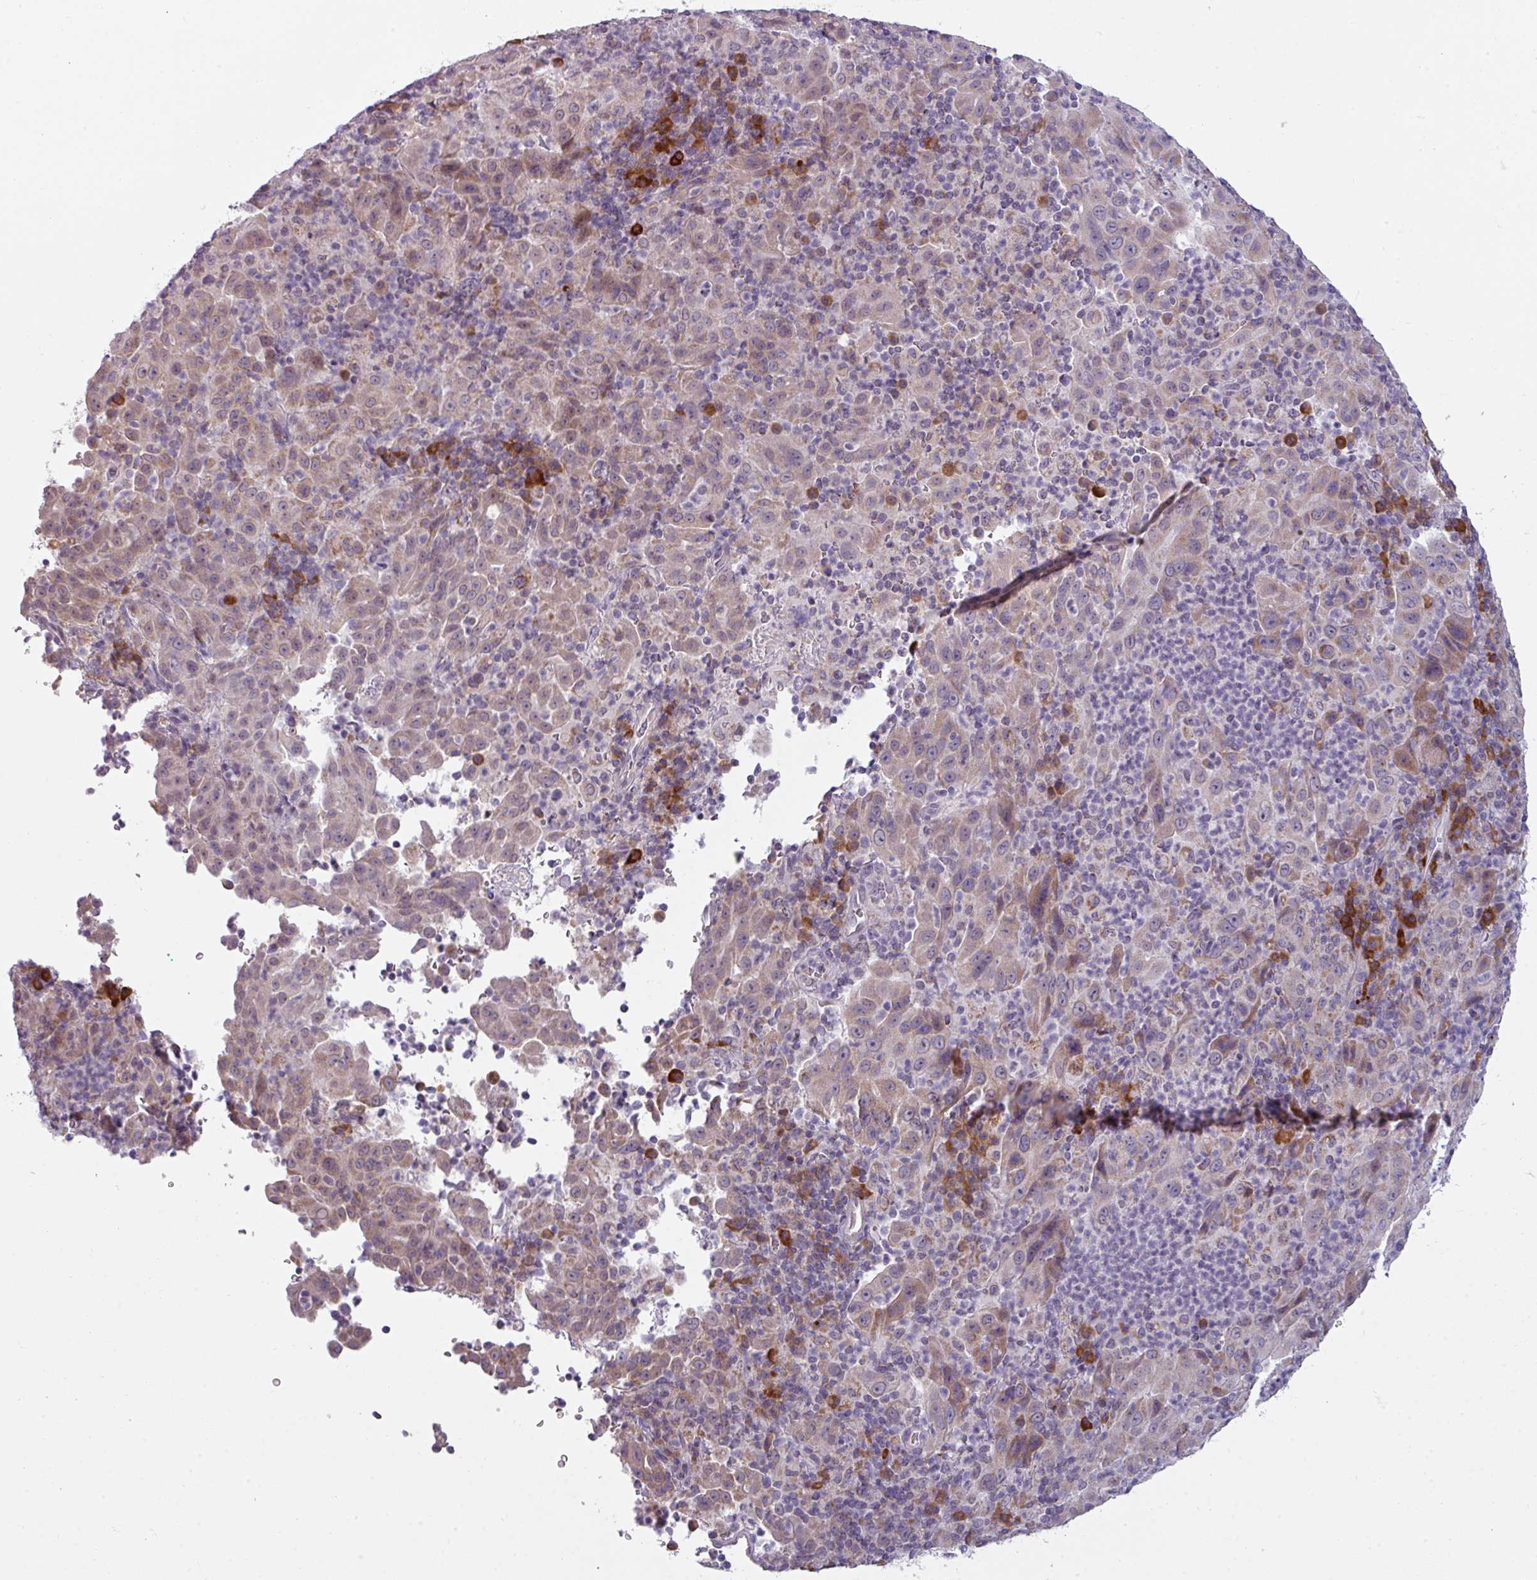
{"staining": {"intensity": "weak", "quantity": "25%-75%", "location": "cytoplasmic/membranous"}, "tissue": "pancreatic cancer", "cell_type": "Tumor cells", "image_type": "cancer", "snomed": [{"axis": "morphology", "description": "Adenocarcinoma, NOS"}, {"axis": "topography", "description": "Pancreas"}], "caption": "DAB immunohistochemical staining of human pancreatic adenocarcinoma shows weak cytoplasmic/membranous protein expression in about 25%-75% of tumor cells.", "gene": "C2orf68", "patient": {"sex": "male", "age": 63}}